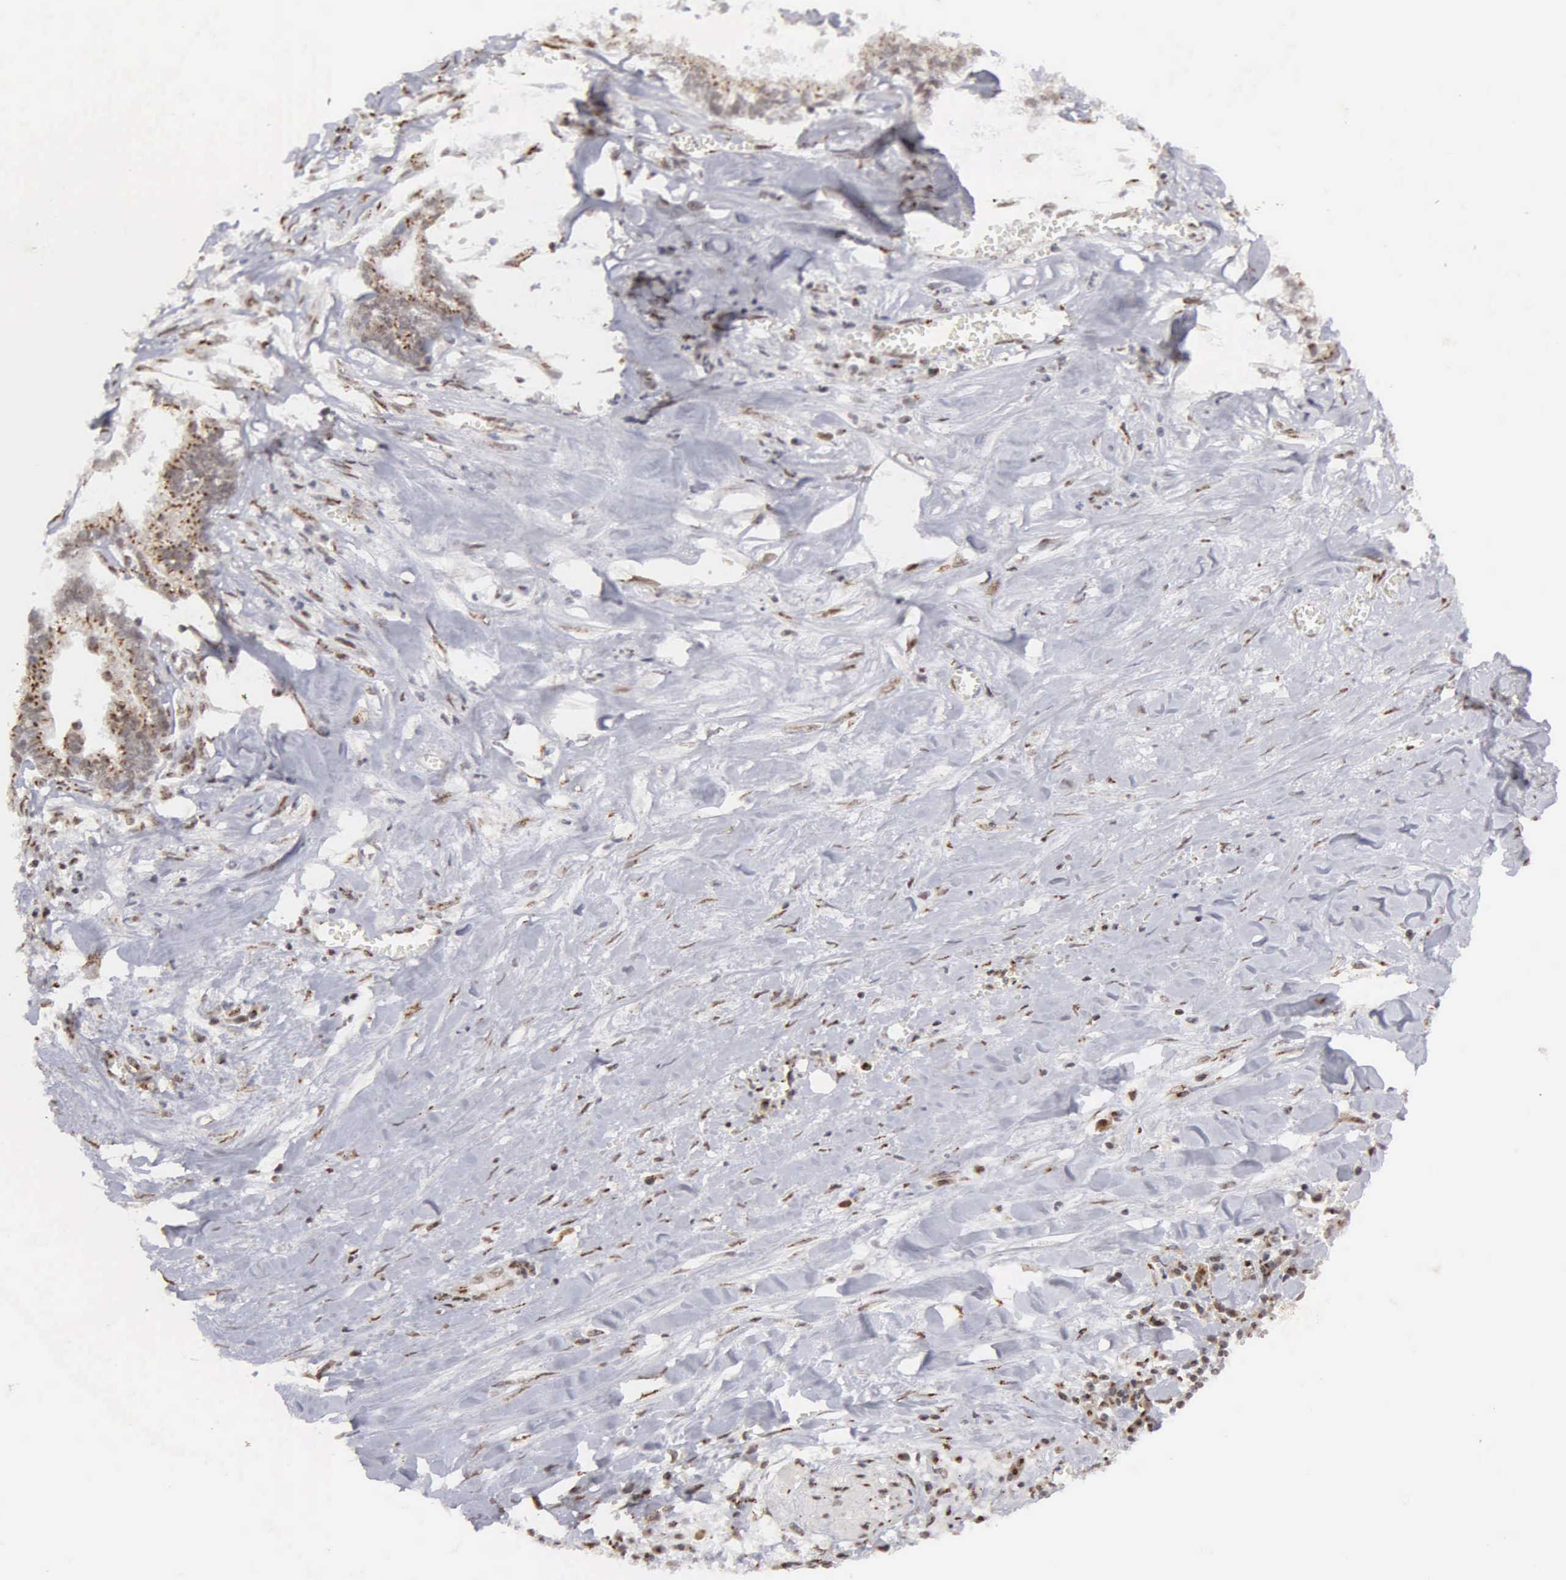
{"staining": {"intensity": "moderate", "quantity": "25%-75%", "location": "cytoplasmic/membranous,nuclear"}, "tissue": "liver cancer", "cell_type": "Tumor cells", "image_type": "cancer", "snomed": [{"axis": "morphology", "description": "Cholangiocarcinoma"}, {"axis": "topography", "description": "Liver"}], "caption": "Moderate cytoplasmic/membranous and nuclear expression is seen in about 25%-75% of tumor cells in liver cholangiocarcinoma.", "gene": "GTF2A1", "patient": {"sex": "male", "age": 57}}